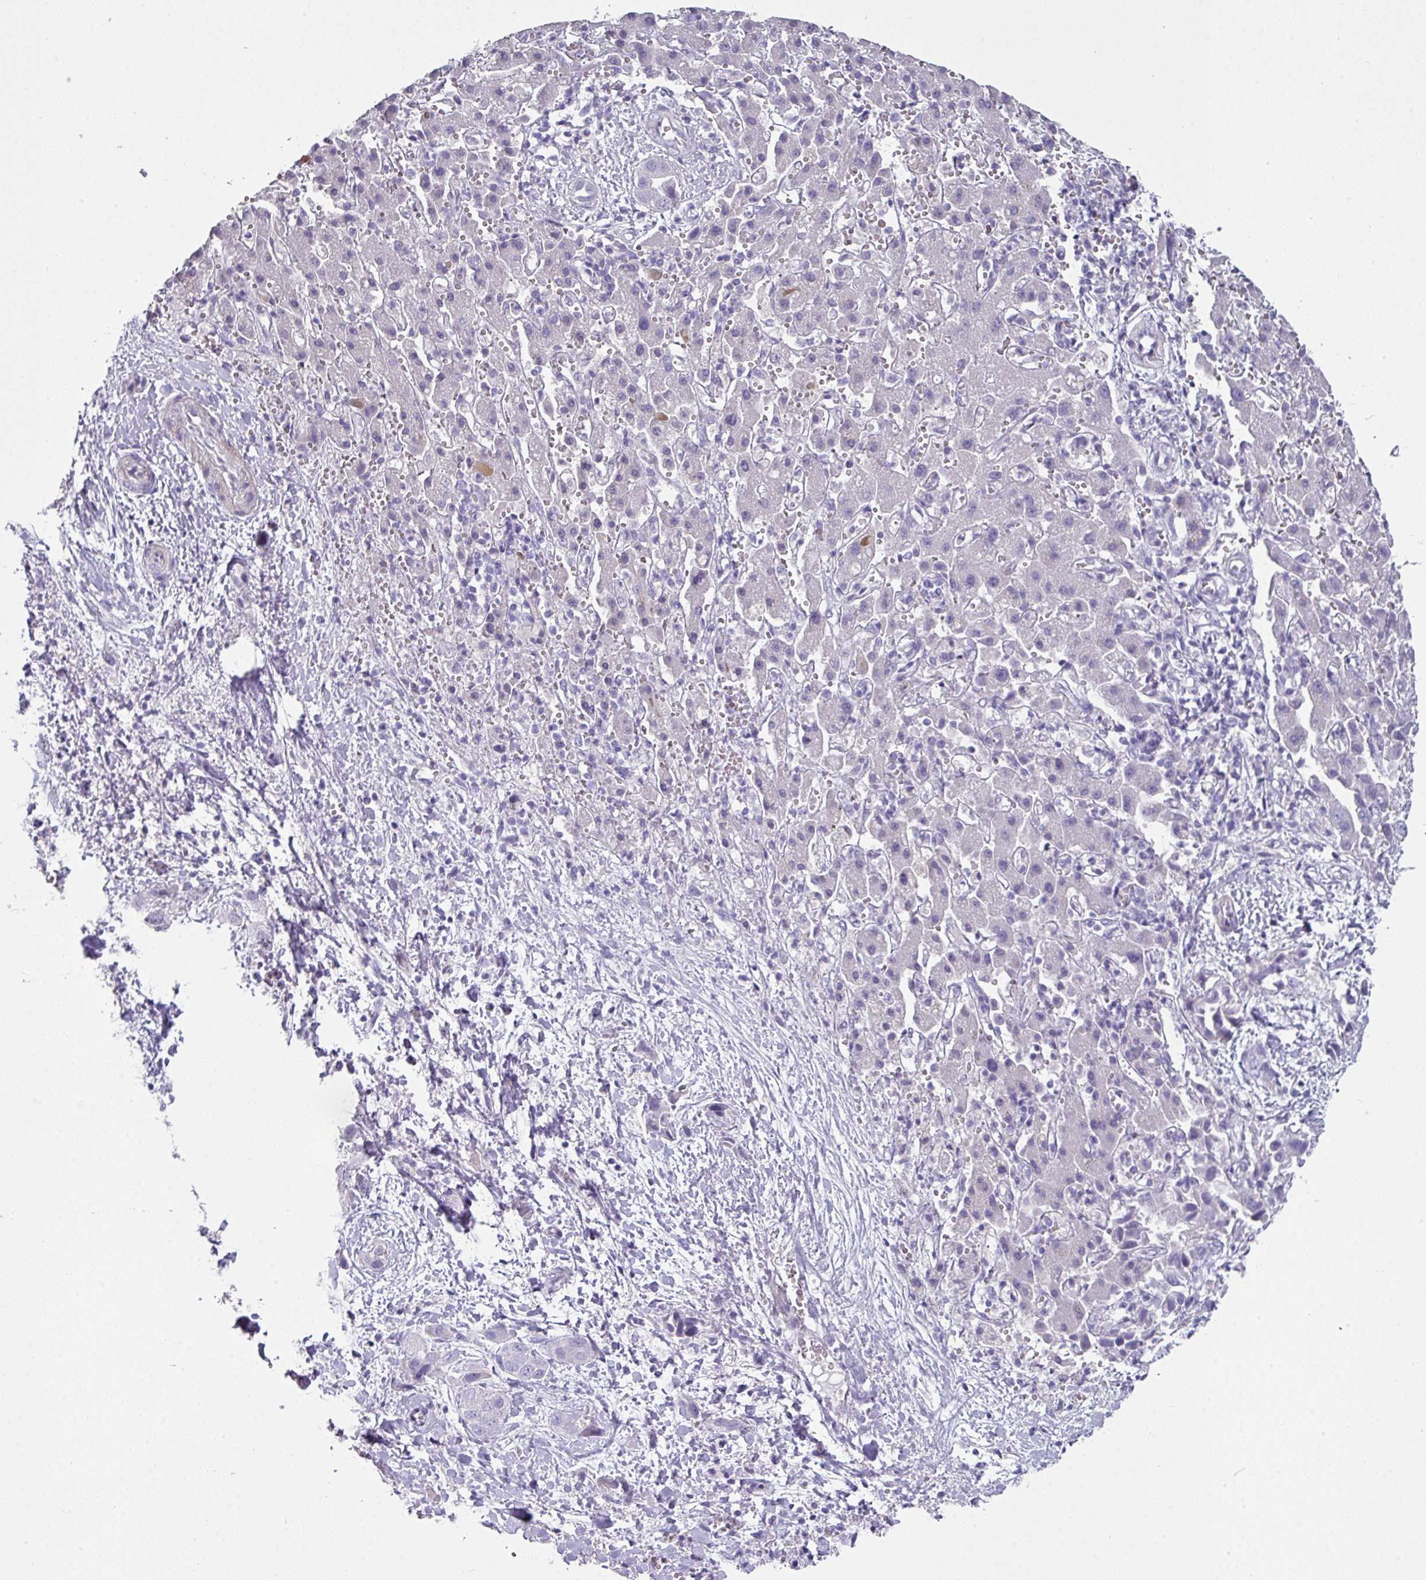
{"staining": {"intensity": "negative", "quantity": "none", "location": "none"}, "tissue": "liver cancer", "cell_type": "Tumor cells", "image_type": "cancer", "snomed": [{"axis": "morphology", "description": "Cholangiocarcinoma"}, {"axis": "topography", "description": "Liver"}], "caption": "Tumor cells are negative for brown protein staining in liver cholangiocarcinoma. (DAB immunohistochemistry with hematoxylin counter stain).", "gene": "GLI4", "patient": {"sex": "female", "age": 52}}